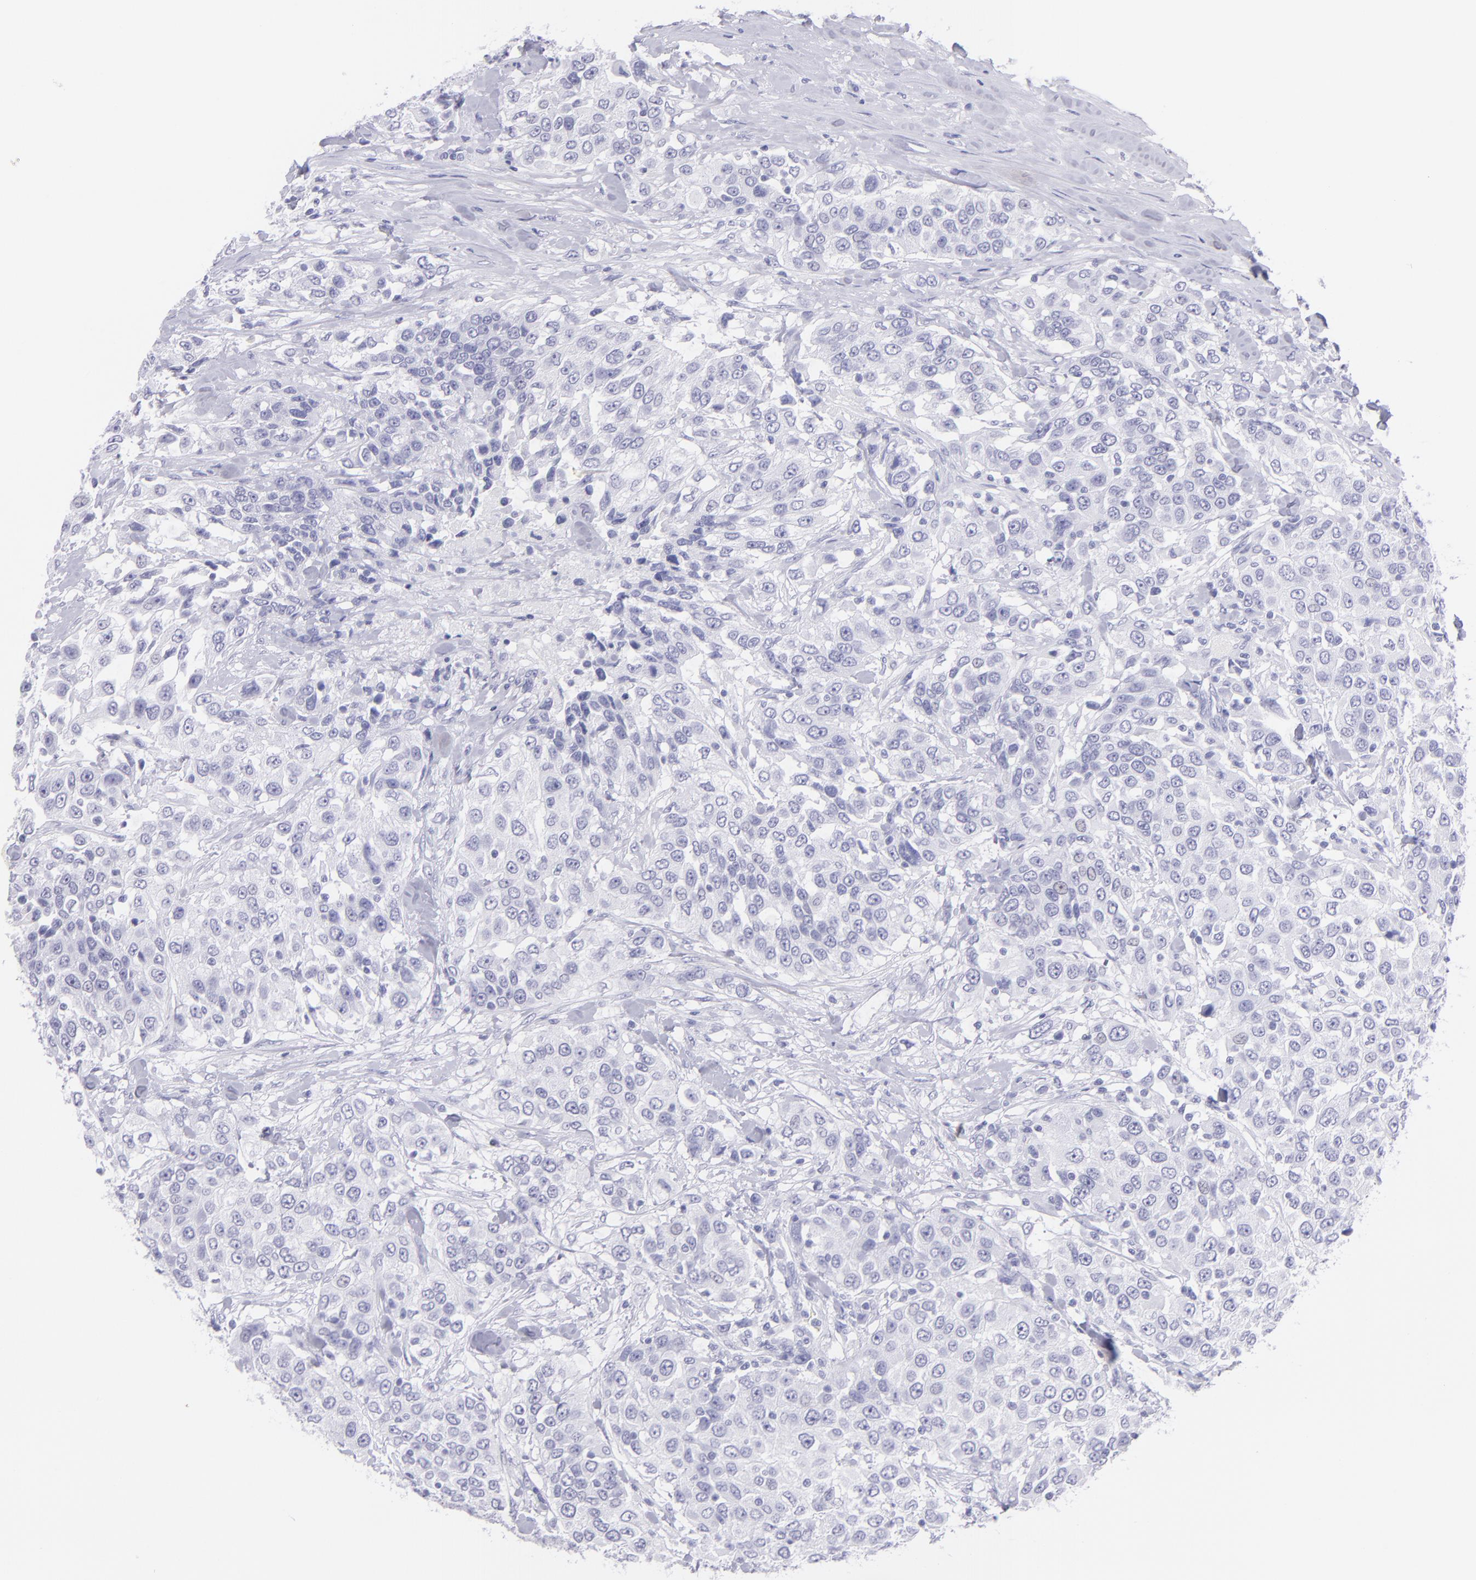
{"staining": {"intensity": "negative", "quantity": "none", "location": "none"}, "tissue": "urothelial cancer", "cell_type": "Tumor cells", "image_type": "cancer", "snomed": [{"axis": "morphology", "description": "Urothelial carcinoma, High grade"}, {"axis": "topography", "description": "Urinary bladder"}], "caption": "IHC photomicrograph of neoplastic tissue: high-grade urothelial carcinoma stained with DAB (3,3'-diaminobenzidine) reveals no significant protein staining in tumor cells. (Brightfield microscopy of DAB (3,3'-diaminobenzidine) immunohistochemistry (IHC) at high magnification).", "gene": "PIP", "patient": {"sex": "female", "age": 80}}